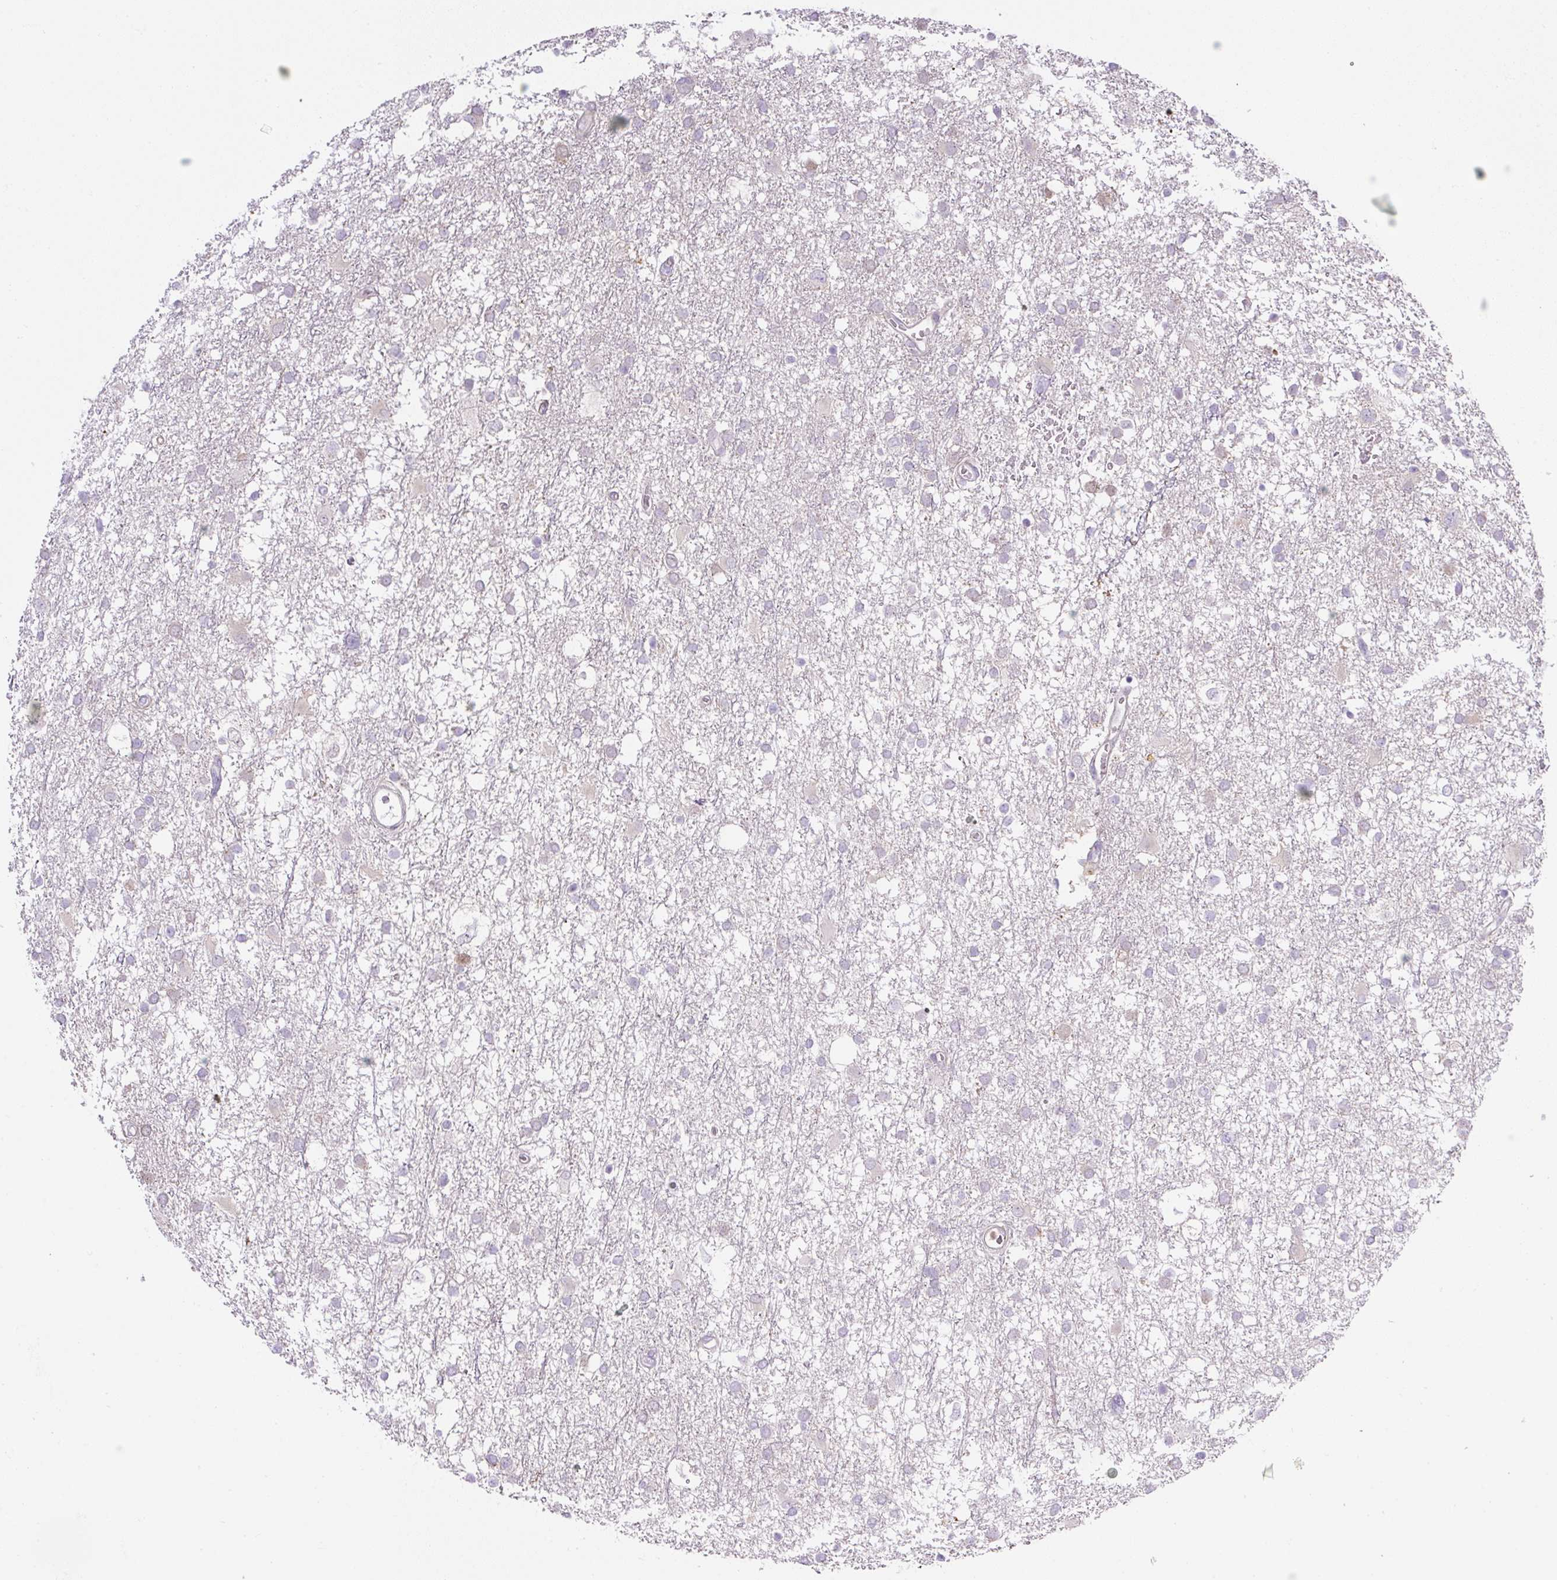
{"staining": {"intensity": "negative", "quantity": "none", "location": "none"}, "tissue": "glioma", "cell_type": "Tumor cells", "image_type": "cancer", "snomed": [{"axis": "morphology", "description": "Glioma, malignant, High grade"}, {"axis": "topography", "description": "Brain"}], "caption": "Glioma was stained to show a protein in brown. There is no significant staining in tumor cells.", "gene": "PIP5KL1", "patient": {"sex": "male", "age": 61}}